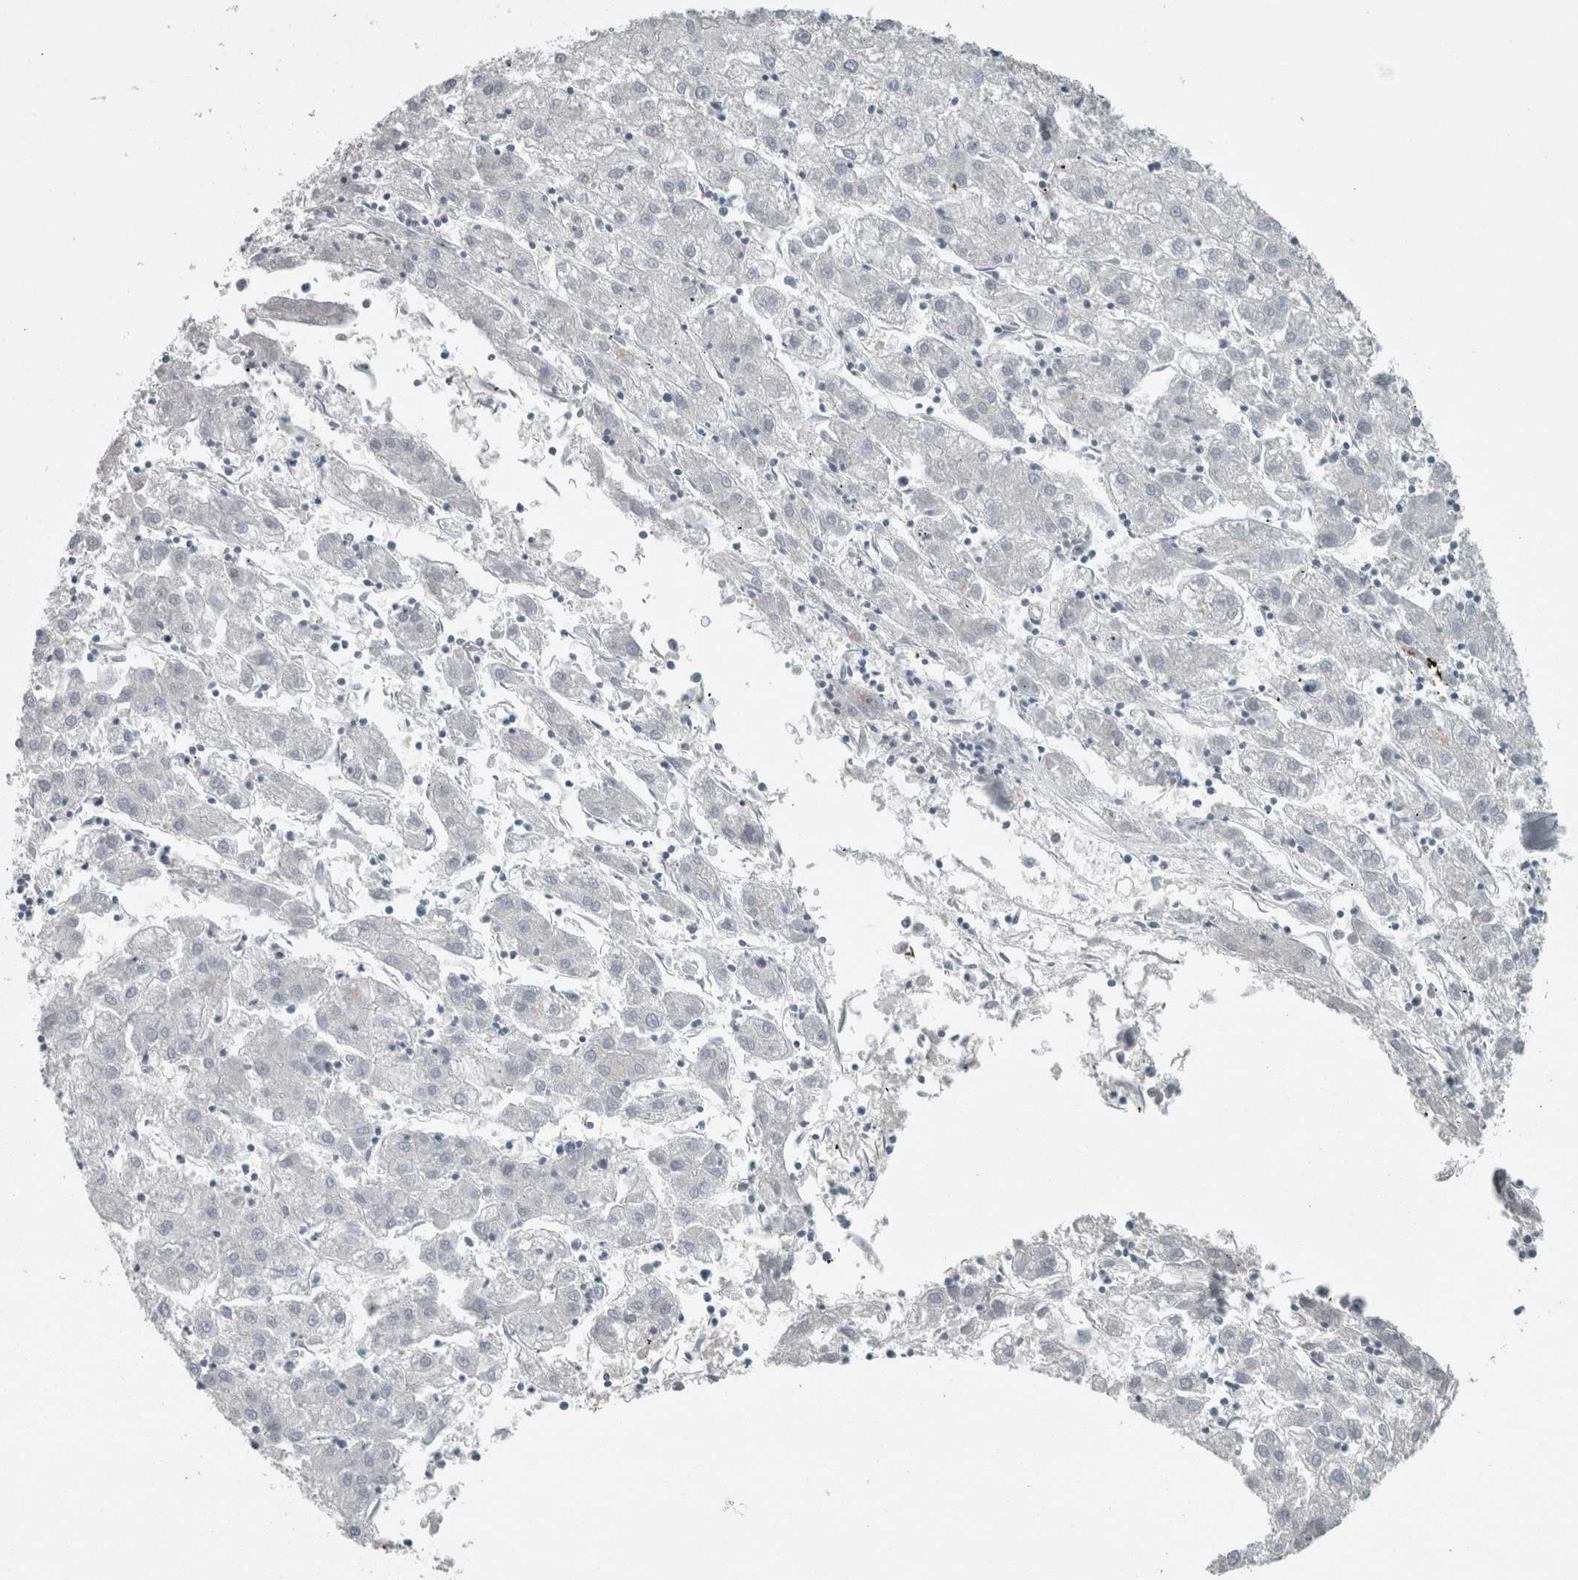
{"staining": {"intensity": "negative", "quantity": "none", "location": "none"}, "tissue": "liver cancer", "cell_type": "Tumor cells", "image_type": "cancer", "snomed": [{"axis": "morphology", "description": "Carcinoma, Hepatocellular, NOS"}, {"axis": "topography", "description": "Liver"}], "caption": "Protein analysis of hepatocellular carcinoma (liver) displays no significant staining in tumor cells. The staining is performed using DAB (3,3'-diaminobenzidine) brown chromogen with nuclei counter-stained in using hematoxylin.", "gene": "CHL1", "patient": {"sex": "male", "age": 72}}